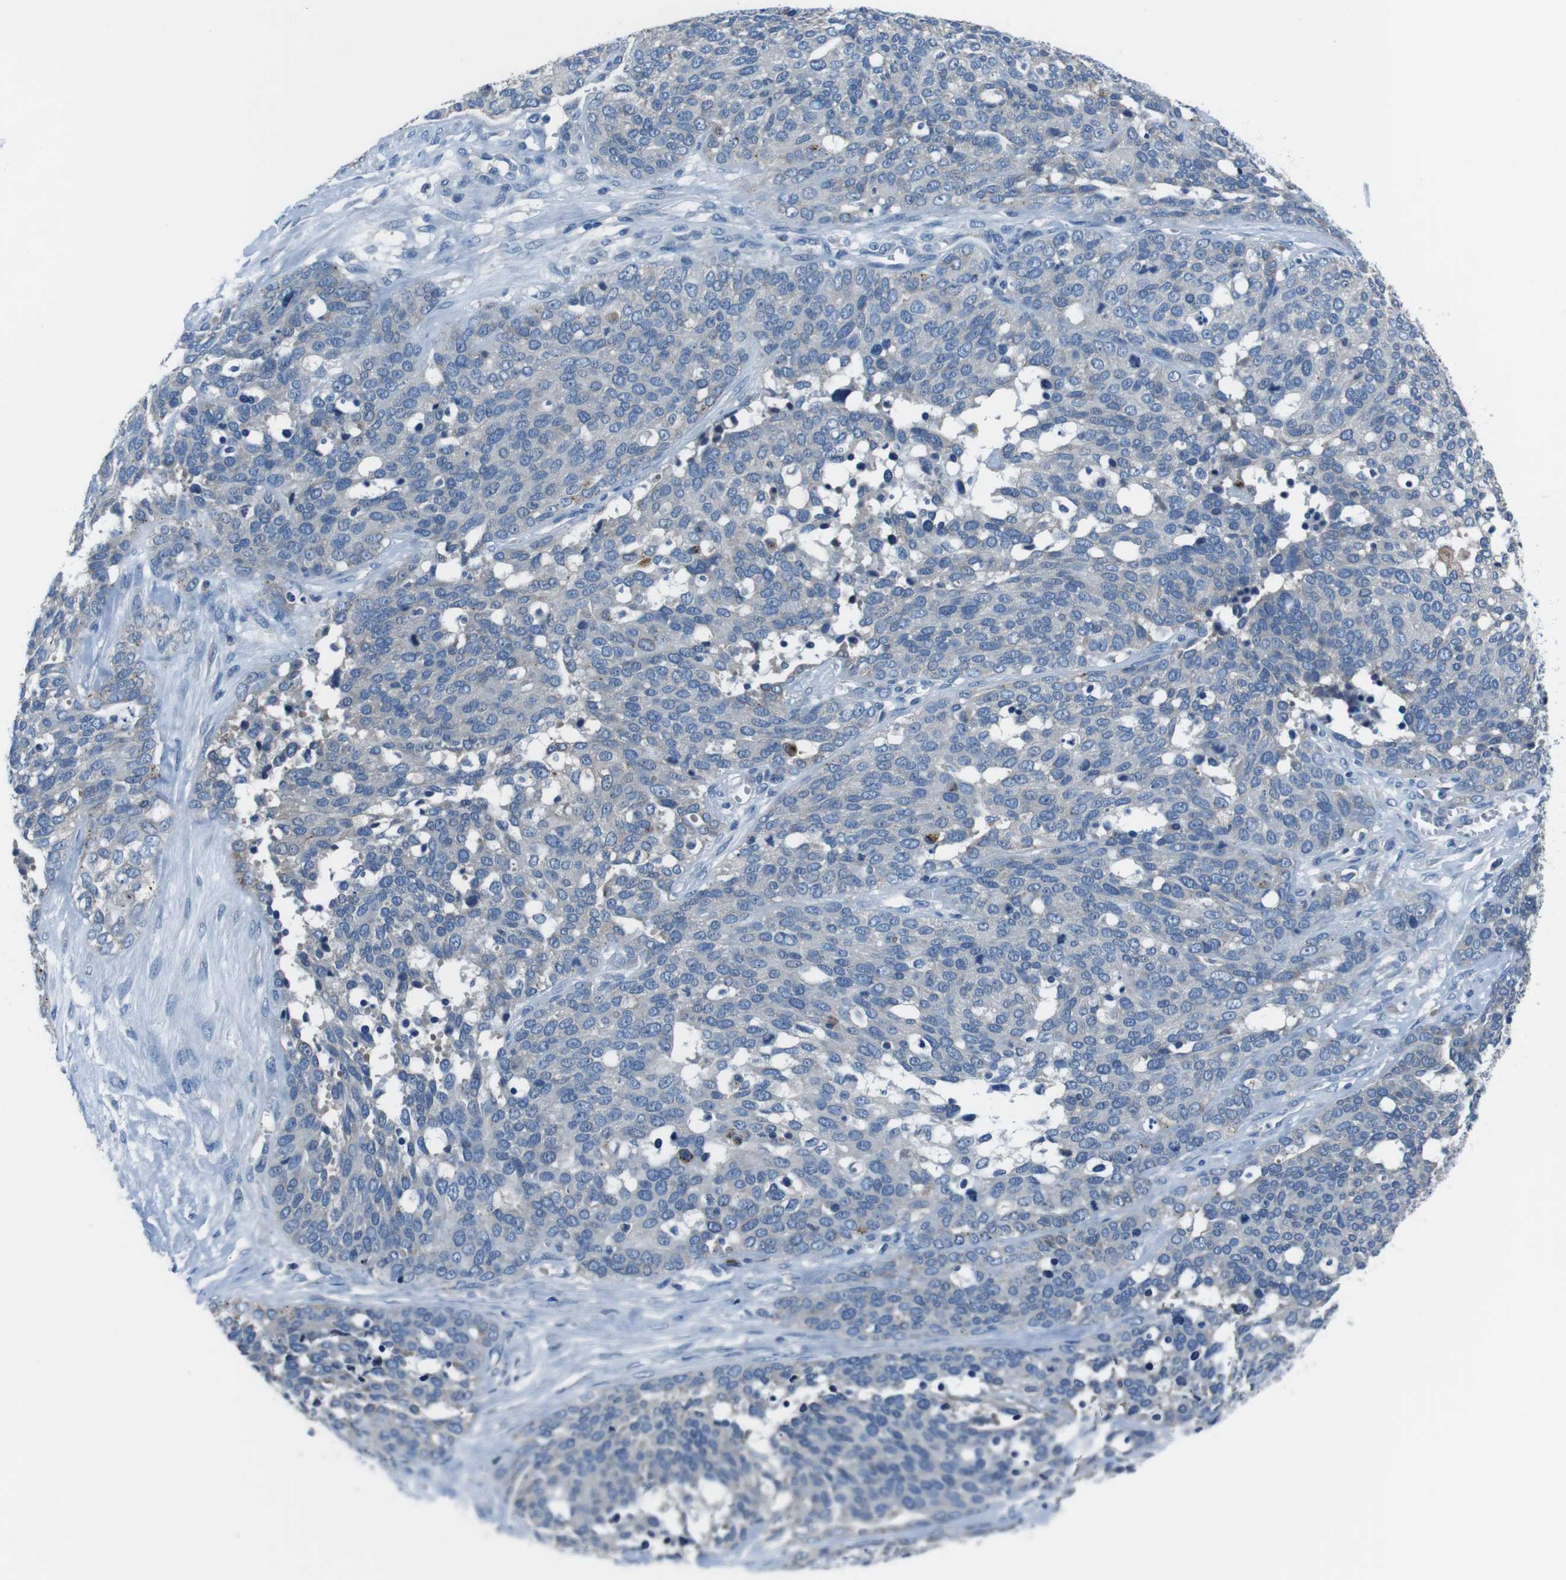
{"staining": {"intensity": "negative", "quantity": "none", "location": "none"}, "tissue": "ovarian cancer", "cell_type": "Tumor cells", "image_type": "cancer", "snomed": [{"axis": "morphology", "description": "Cystadenocarcinoma, serous, NOS"}, {"axis": "topography", "description": "Ovary"}], "caption": "Image shows no significant protein staining in tumor cells of ovarian cancer.", "gene": "TULP3", "patient": {"sex": "female", "age": 44}}